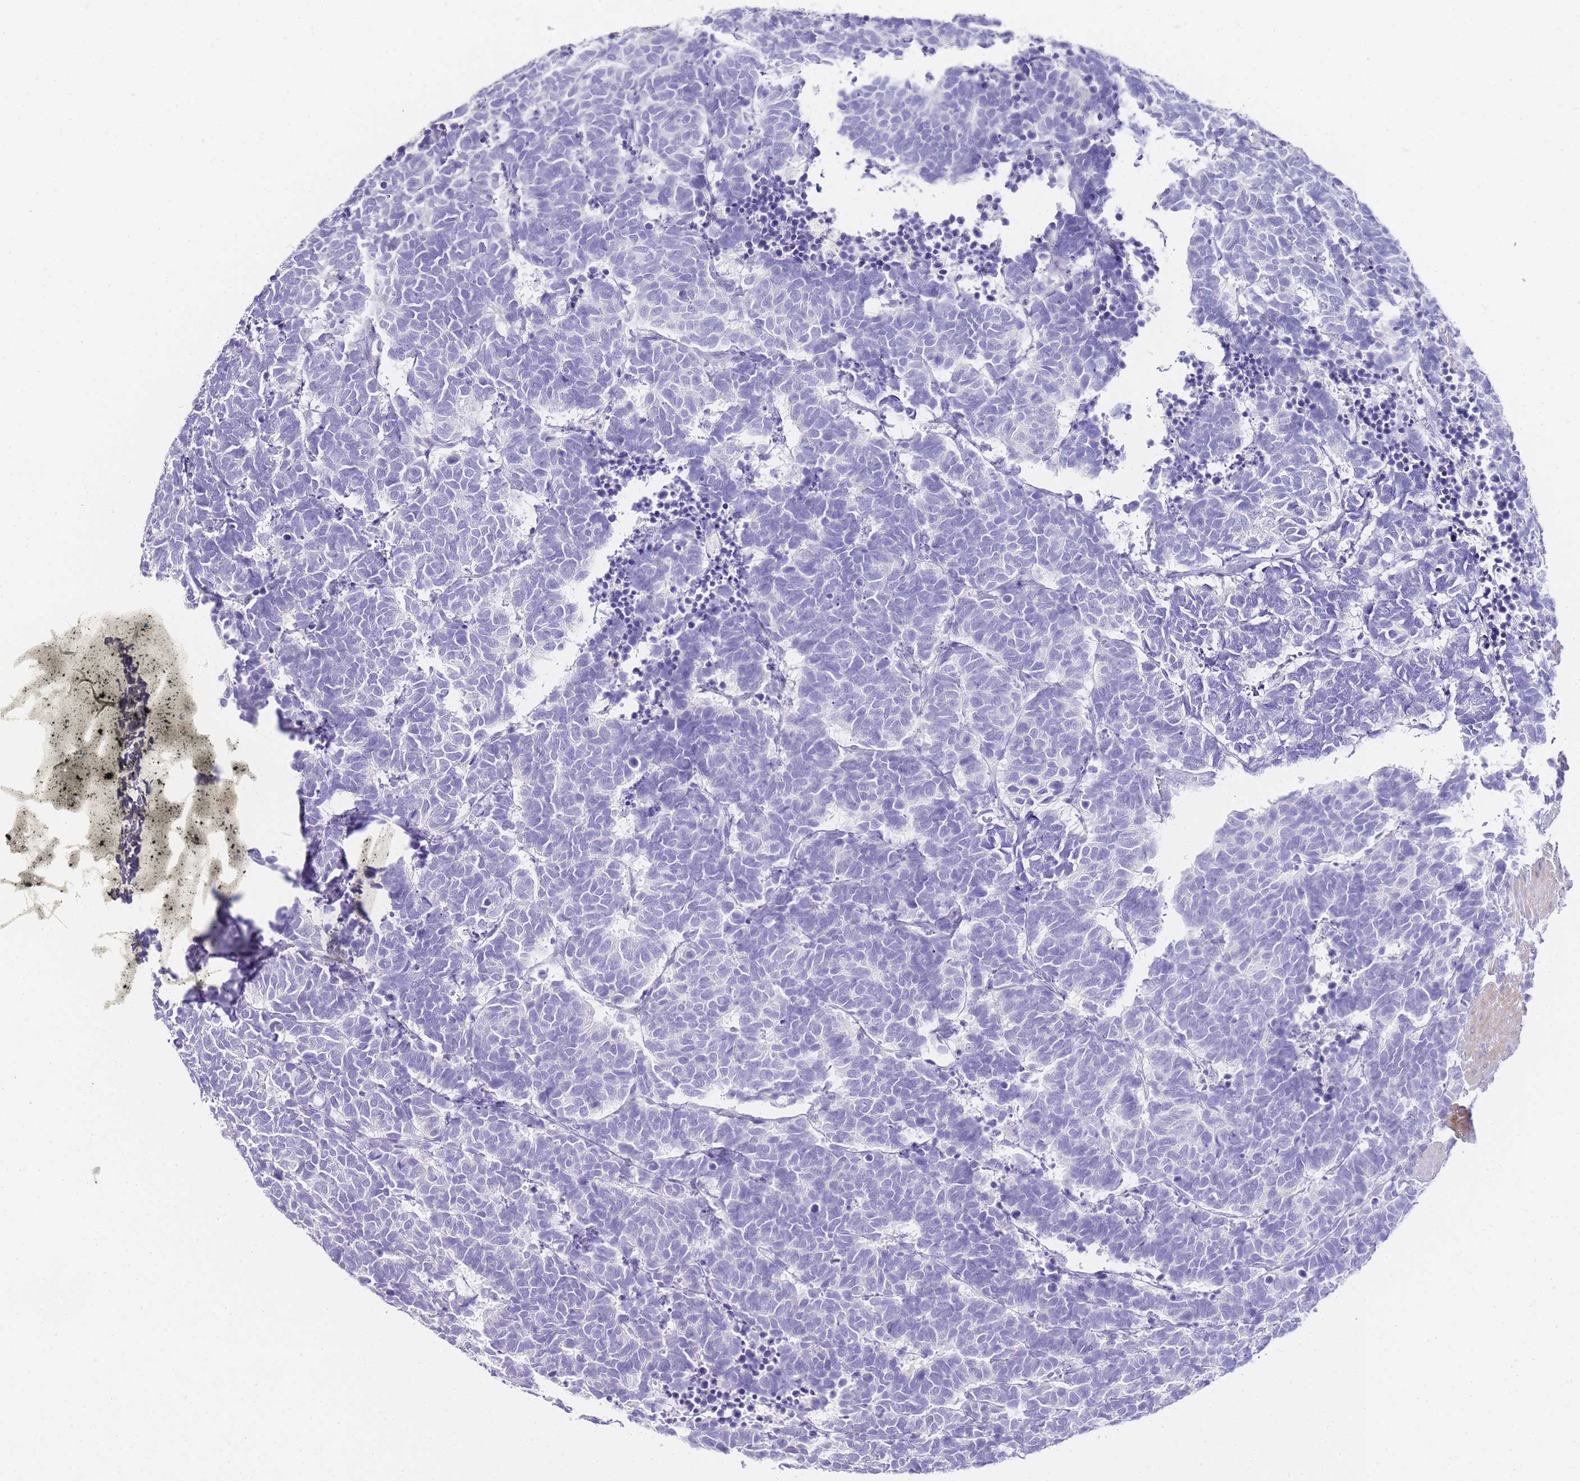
{"staining": {"intensity": "negative", "quantity": "none", "location": "none"}, "tissue": "carcinoid", "cell_type": "Tumor cells", "image_type": "cancer", "snomed": [{"axis": "morphology", "description": "Carcinoma, NOS"}, {"axis": "morphology", "description": "Carcinoid, malignant, NOS"}, {"axis": "topography", "description": "Urinary bladder"}], "caption": "Micrograph shows no significant protein positivity in tumor cells of carcinoid.", "gene": "DPP4", "patient": {"sex": "male", "age": 57}}